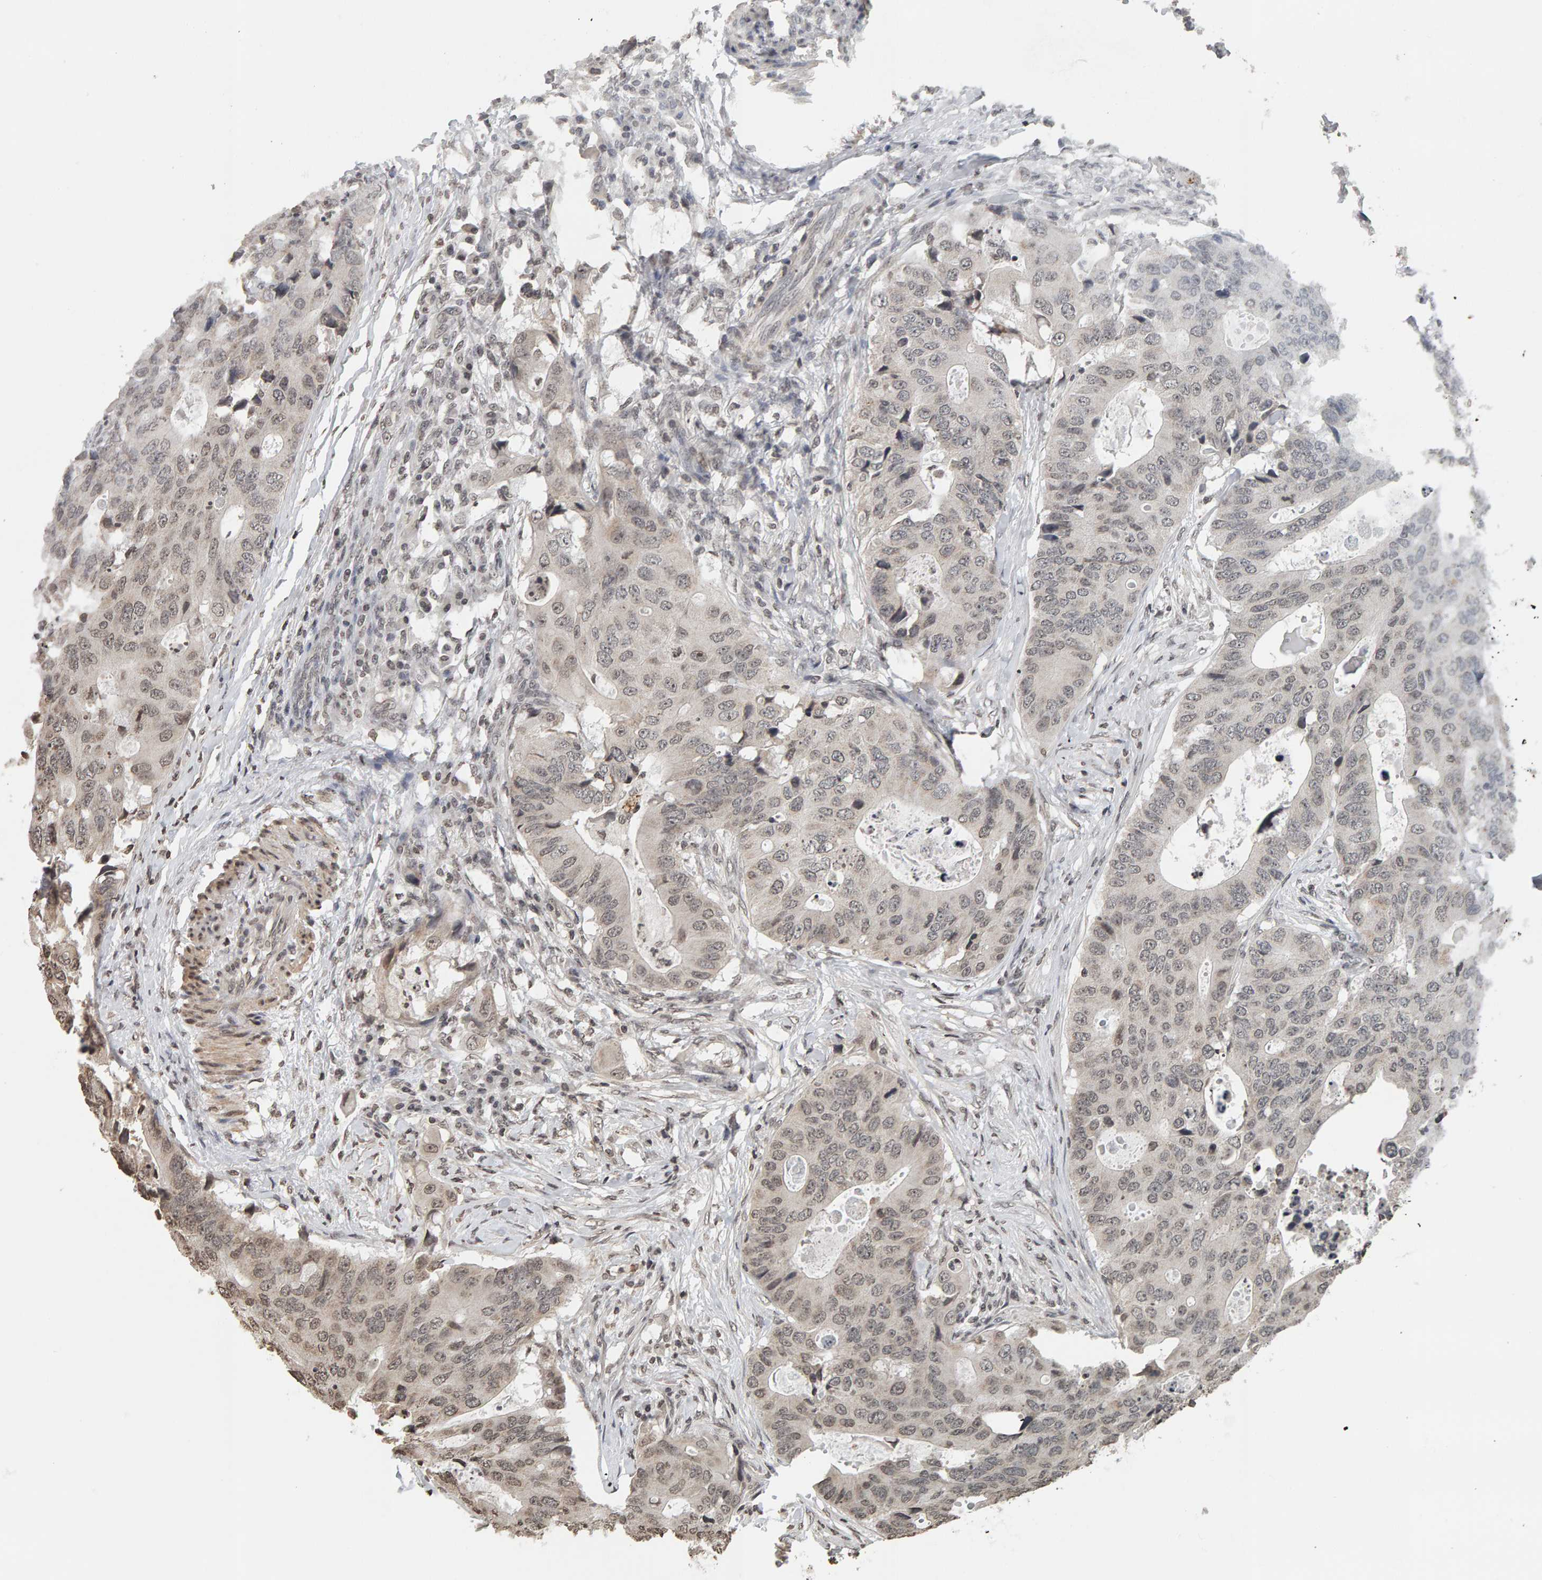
{"staining": {"intensity": "weak", "quantity": "<25%", "location": "nuclear"}, "tissue": "colorectal cancer", "cell_type": "Tumor cells", "image_type": "cancer", "snomed": [{"axis": "morphology", "description": "Adenocarcinoma, NOS"}, {"axis": "topography", "description": "Colon"}], "caption": "A high-resolution histopathology image shows immunohistochemistry (IHC) staining of colorectal adenocarcinoma, which displays no significant staining in tumor cells. (DAB immunohistochemistry (IHC), high magnification).", "gene": "AFF4", "patient": {"sex": "male", "age": 71}}